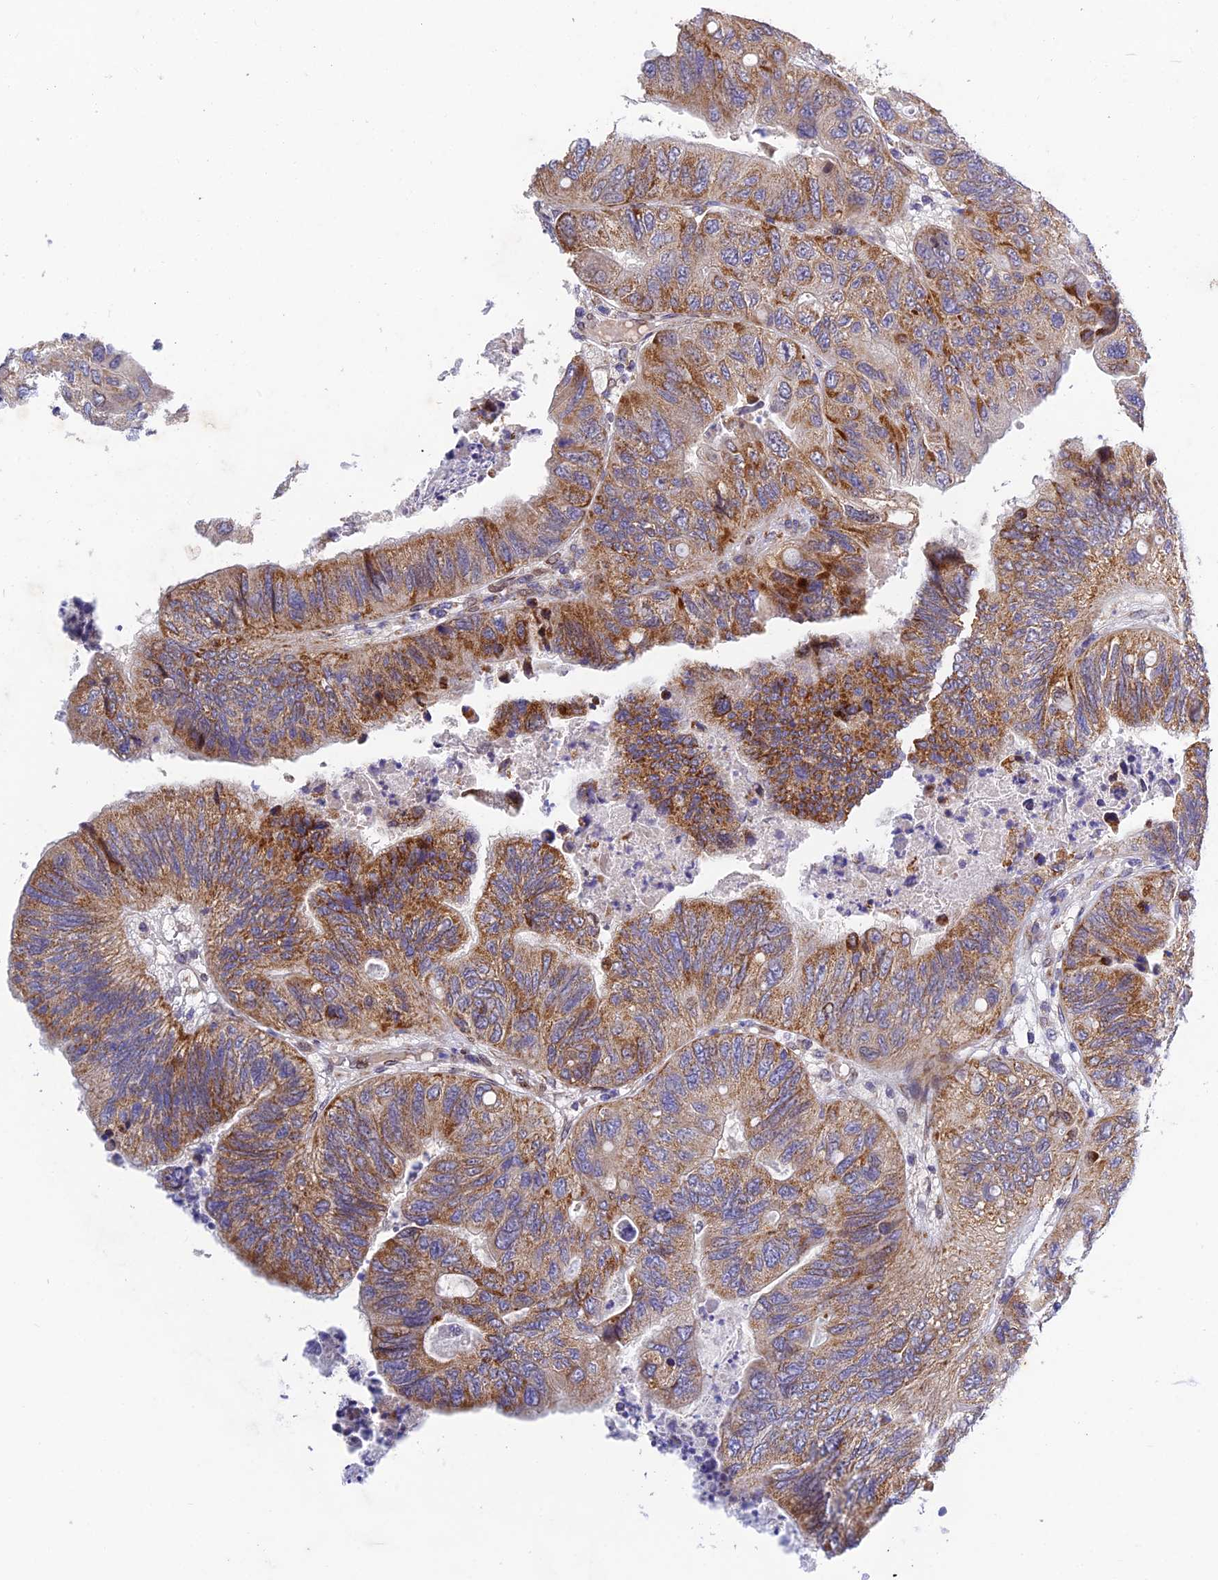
{"staining": {"intensity": "moderate", "quantity": ">75%", "location": "cytoplasmic/membranous"}, "tissue": "colorectal cancer", "cell_type": "Tumor cells", "image_type": "cancer", "snomed": [{"axis": "morphology", "description": "Adenocarcinoma, NOS"}, {"axis": "topography", "description": "Rectum"}], "caption": "A medium amount of moderate cytoplasmic/membranous positivity is identified in about >75% of tumor cells in colorectal cancer (adenocarcinoma) tissue.", "gene": "MGAT2", "patient": {"sex": "male", "age": 63}}